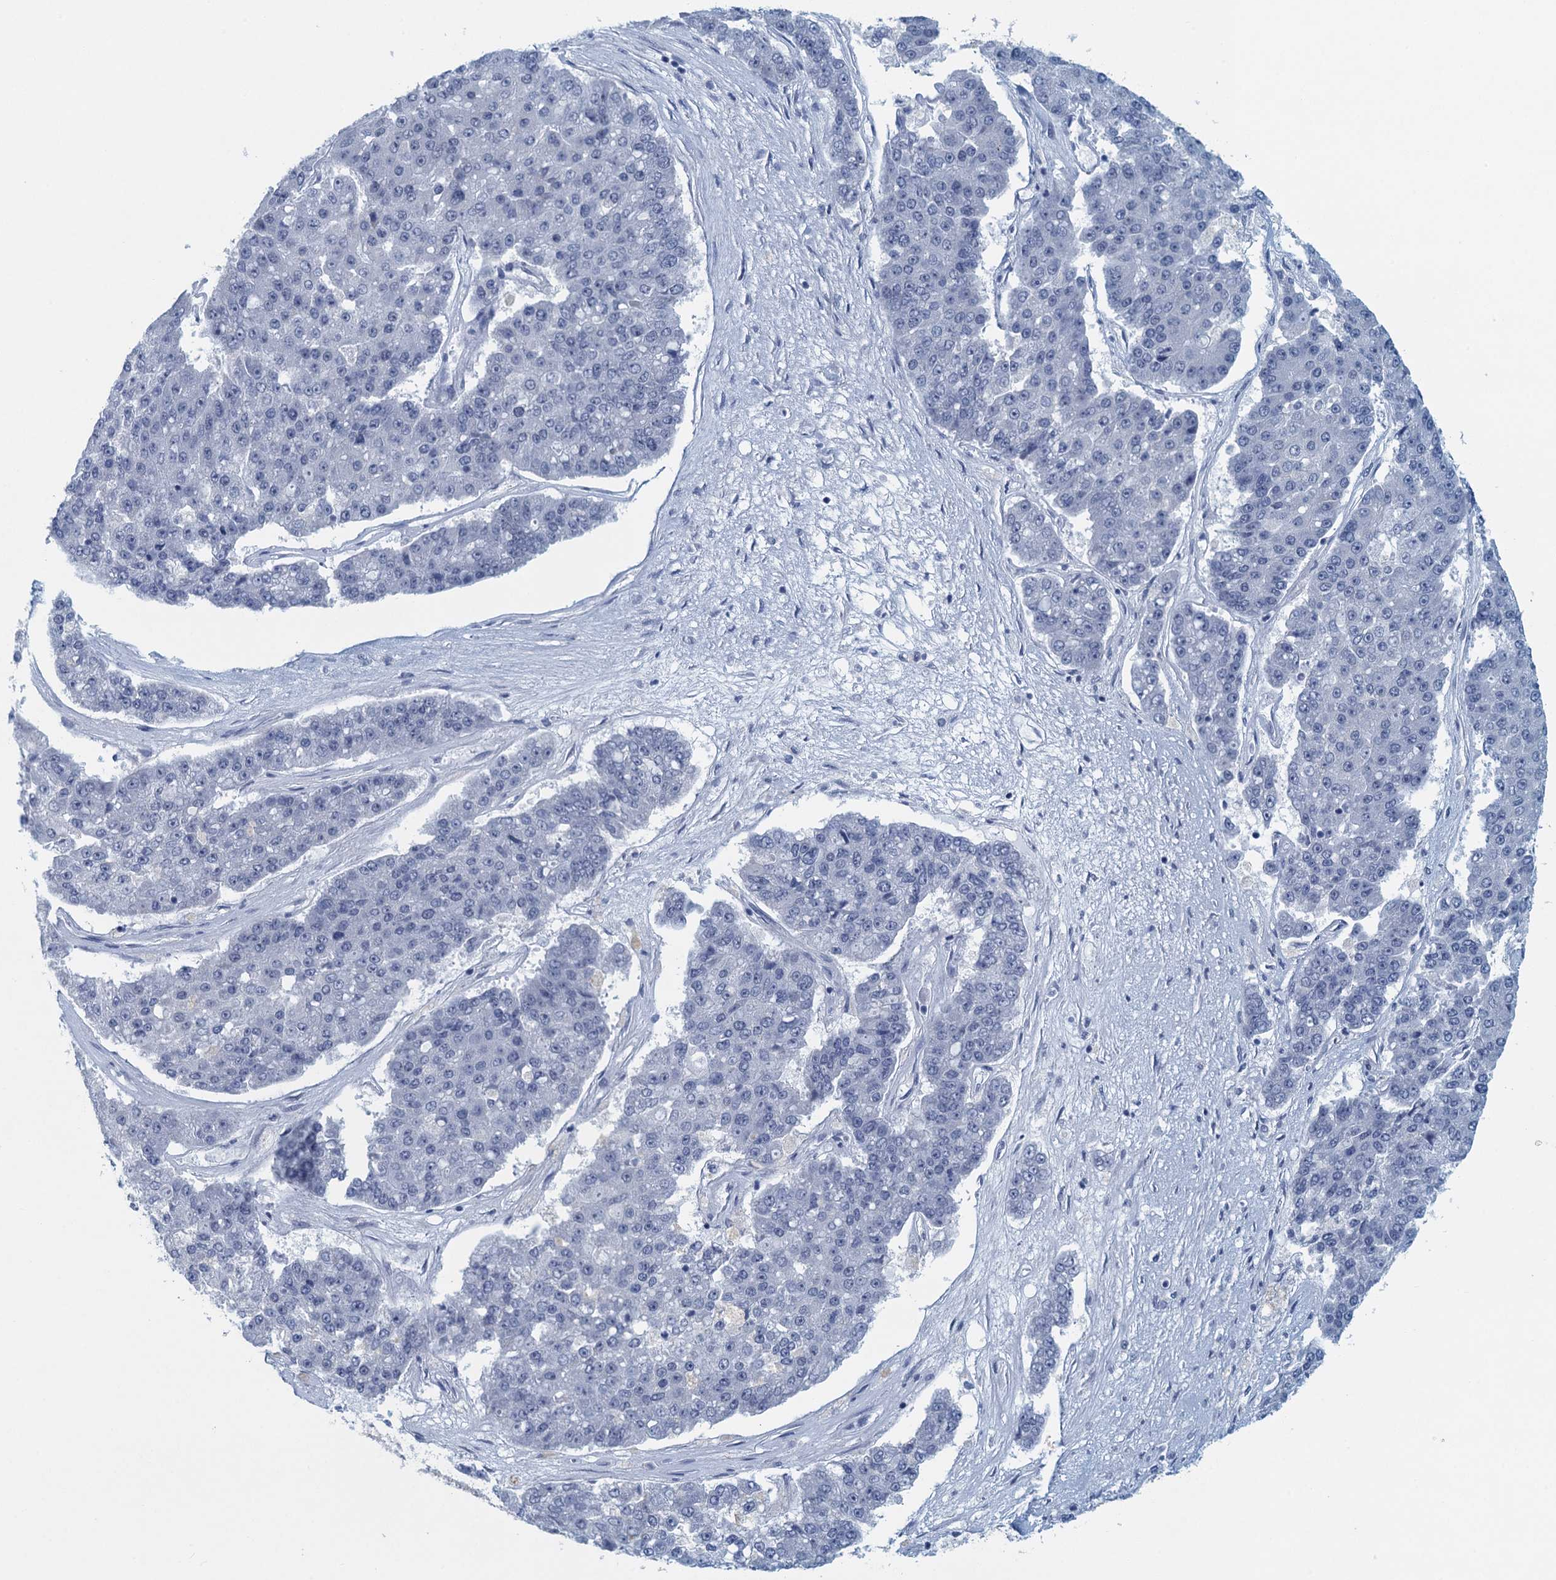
{"staining": {"intensity": "negative", "quantity": "none", "location": "none"}, "tissue": "pancreatic cancer", "cell_type": "Tumor cells", "image_type": "cancer", "snomed": [{"axis": "morphology", "description": "Adenocarcinoma, NOS"}, {"axis": "topography", "description": "Pancreas"}], "caption": "Immunohistochemical staining of human pancreatic cancer (adenocarcinoma) reveals no significant positivity in tumor cells.", "gene": "ENSG00000131152", "patient": {"sex": "male", "age": 50}}